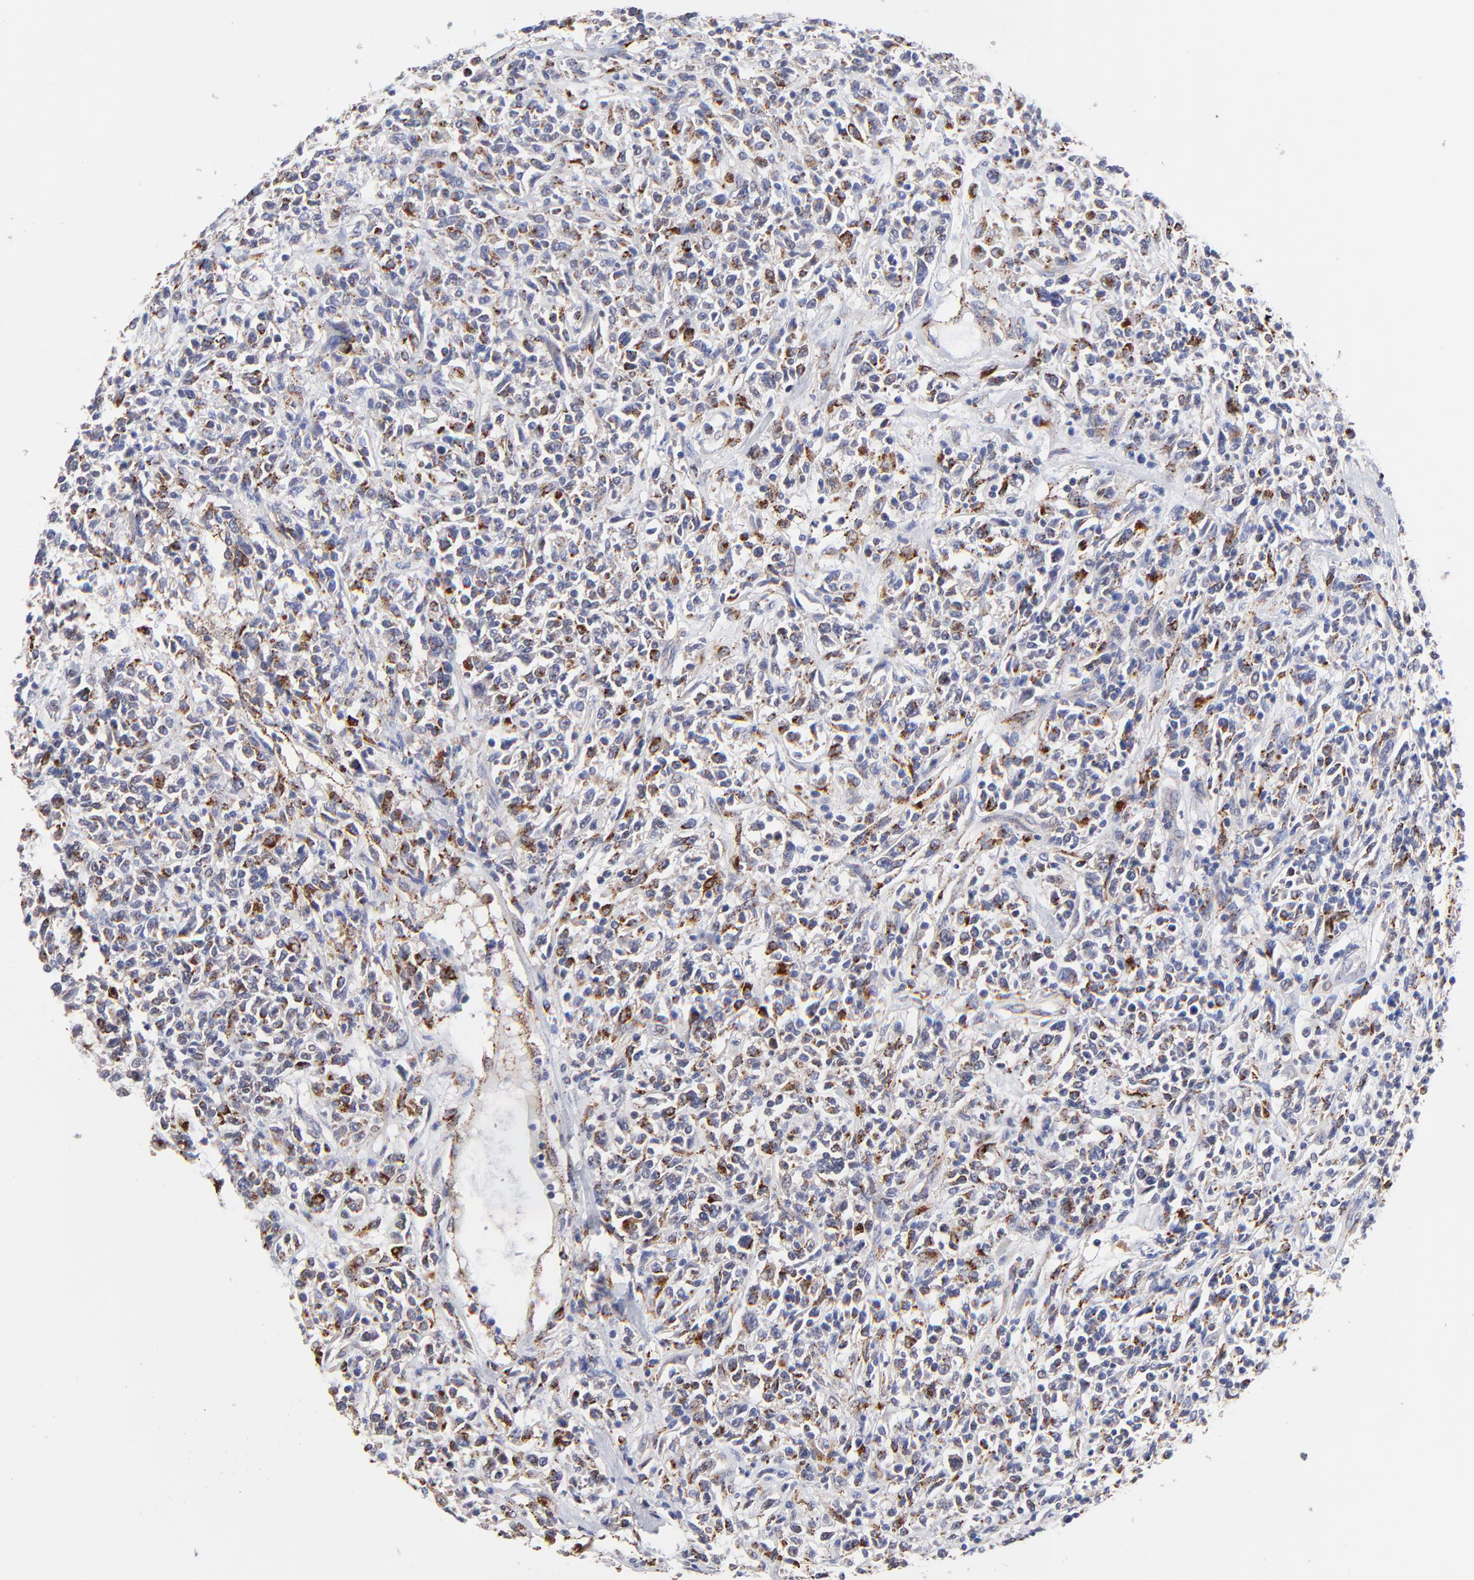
{"staining": {"intensity": "moderate", "quantity": "25%-75%", "location": "cytoplasmic/membranous"}, "tissue": "lymphoma", "cell_type": "Tumor cells", "image_type": "cancer", "snomed": [{"axis": "morphology", "description": "Malignant lymphoma, non-Hodgkin's type, Low grade"}, {"axis": "topography", "description": "Small intestine"}], "caption": "Immunohistochemistry photomicrograph of human lymphoma stained for a protein (brown), which shows medium levels of moderate cytoplasmic/membranous positivity in about 25%-75% of tumor cells.", "gene": "PDE4B", "patient": {"sex": "female", "age": 59}}